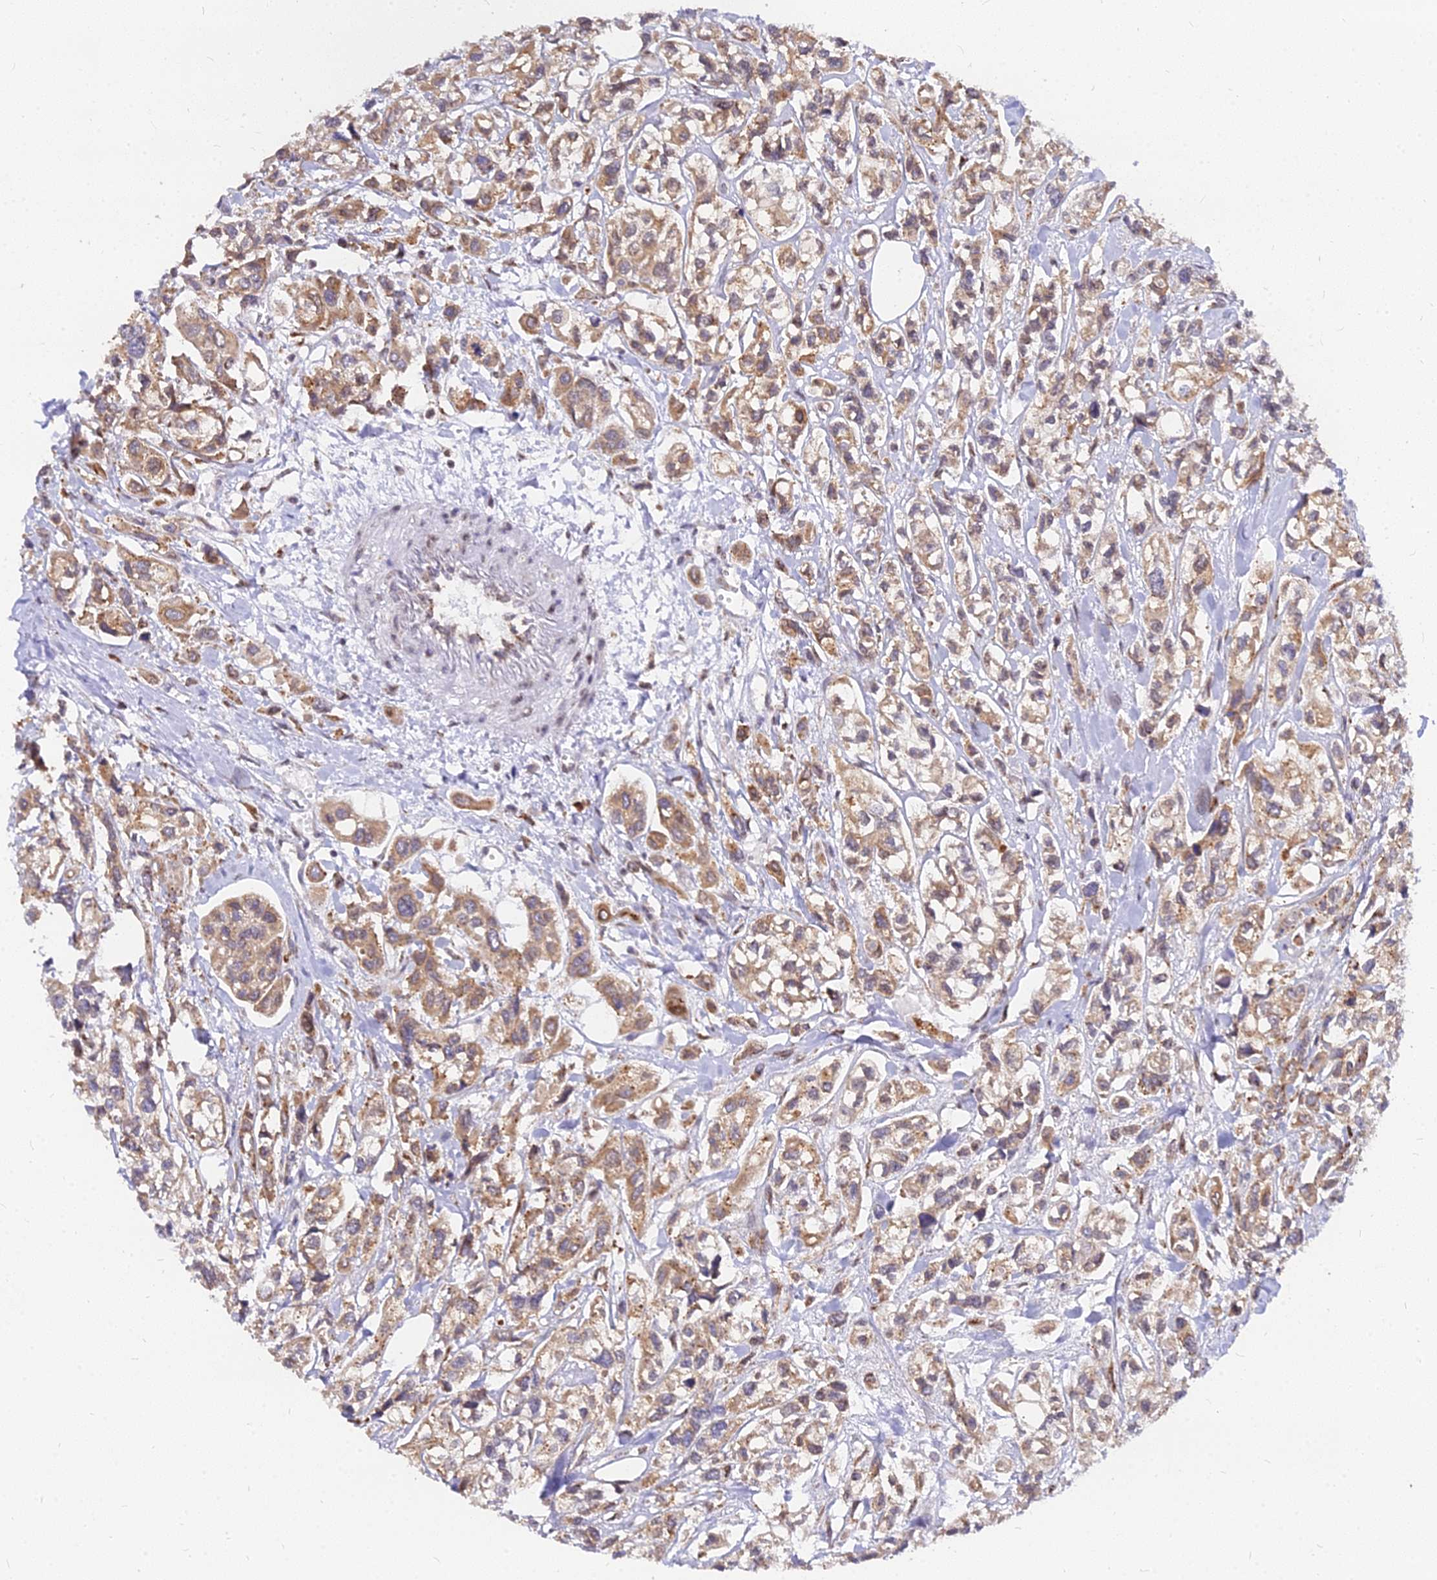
{"staining": {"intensity": "moderate", "quantity": ">75%", "location": "cytoplasmic/membranous"}, "tissue": "urothelial cancer", "cell_type": "Tumor cells", "image_type": "cancer", "snomed": [{"axis": "morphology", "description": "Urothelial carcinoma, High grade"}, {"axis": "topography", "description": "Urinary bladder"}], "caption": "Moderate cytoplasmic/membranous expression is appreciated in approximately >75% of tumor cells in high-grade urothelial carcinoma.", "gene": "RNF121", "patient": {"sex": "male", "age": 67}}